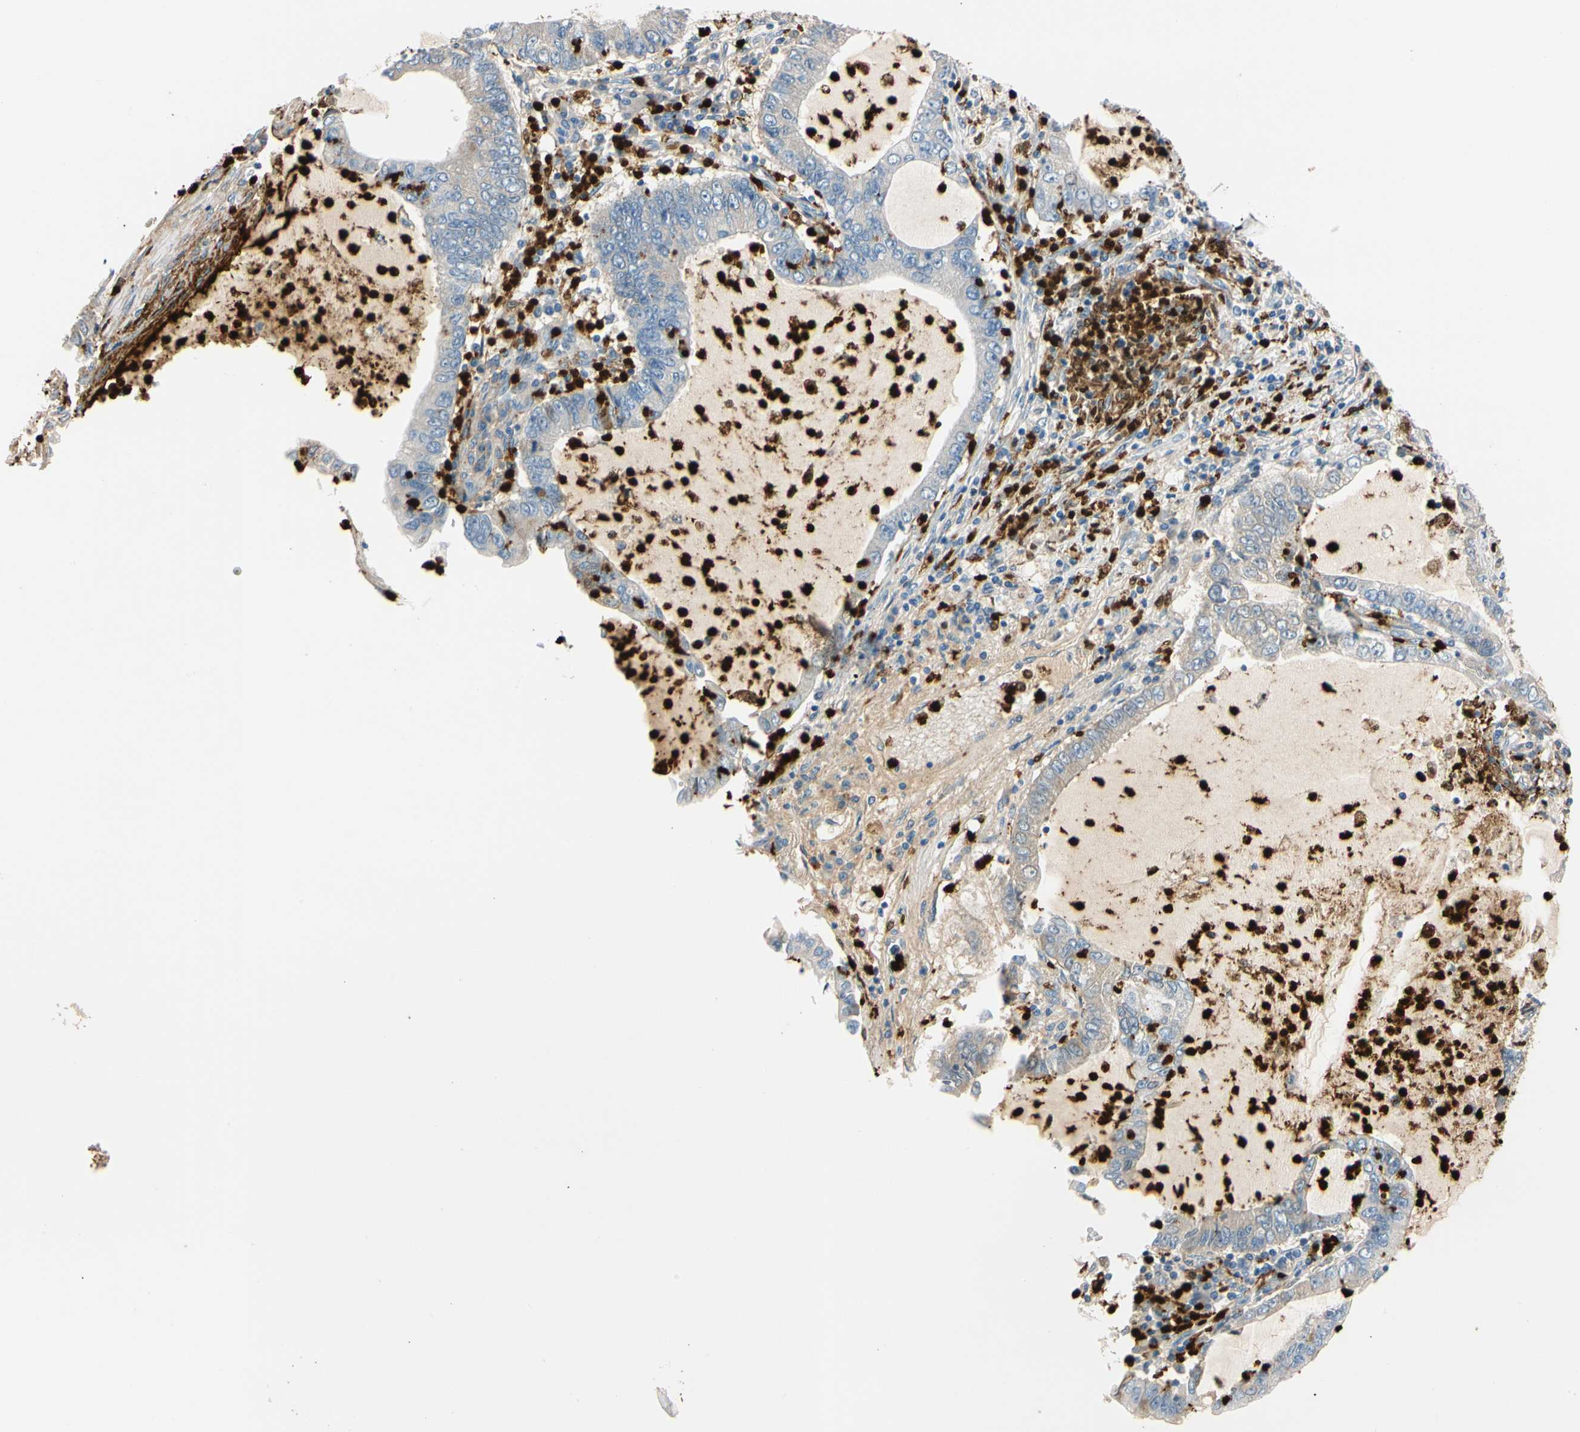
{"staining": {"intensity": "weak", "quantity": "<25%", "location": "cytoplasmic/membranous,nuclear"}, "tissue": "lung cancer", "cell_type": "Tumor cells", "image_type": "cancer", "snomed": [{"axis": "morphology", "description": "Adenocarcinoma, NOS"}, {"axis": "topography", "description": "Lung"}], "caption": "High power microscopy image of an IHC photomicrograph of adenocarcinoma (lung), revealing no significant staining in tumor cells.", "gene": "TRAF5", "patient": {"sex": "female", "age": 51}}